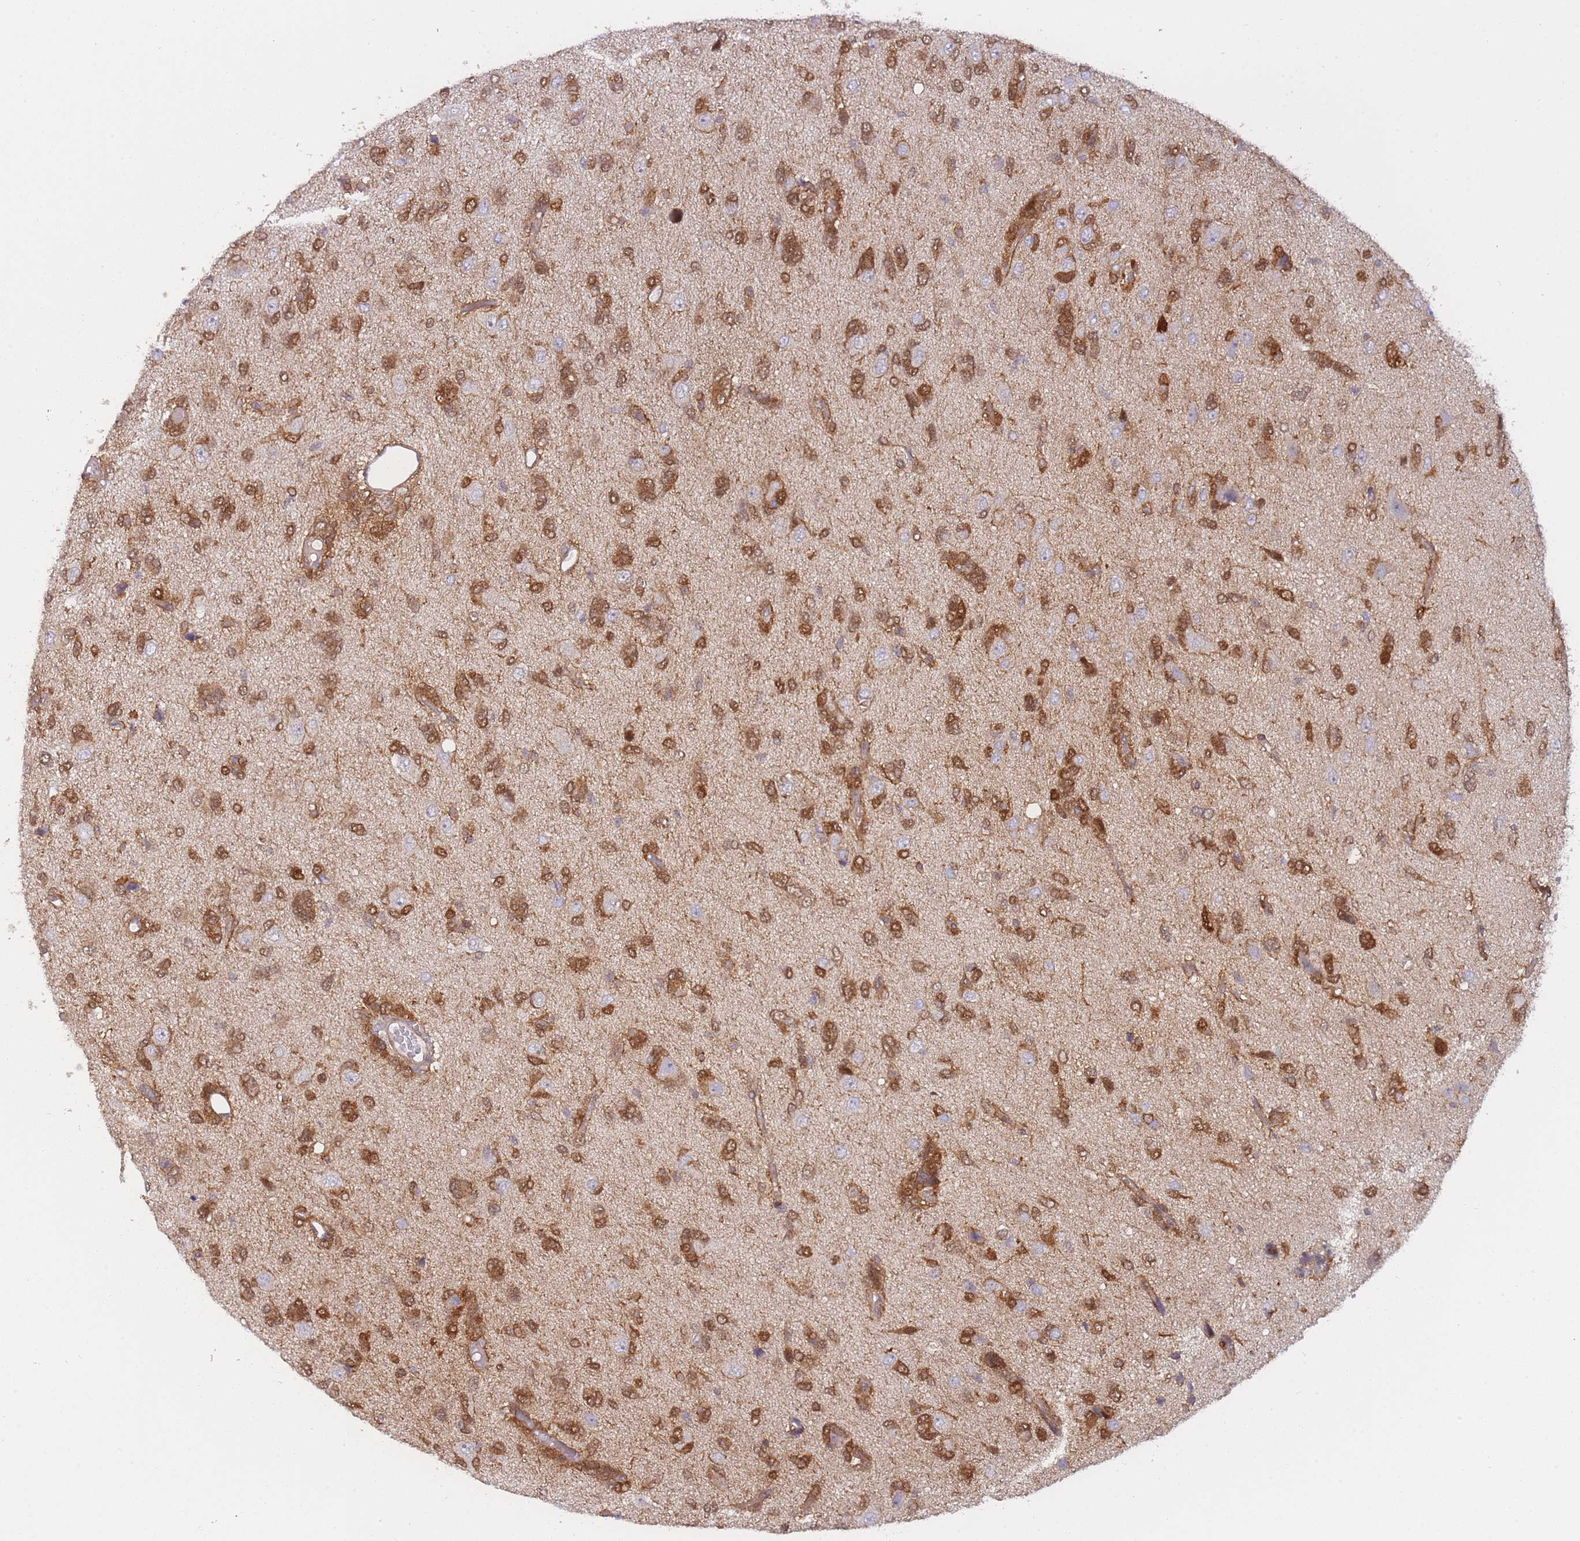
{"staining": {"intensity": "strong", "quantity": ">75%", "location": "cytoplasmic/membranous,nuclear"}, "tissue": "glioma", "cell_type": "Tumor cells", "image_type": "cancer", "snomed": [{"axis": "morphology", "description": "Glioma, malignant, High grade"}, {"axis": "topography", "description": "Brain"}], "caption": "Protein staining demonstrates strong cytoplasmic/membranous and nuclear expression in about >75% of tumor cells in glioma.", "gene": "MRI1", "patient": {"sex": "female", "age": 59}}